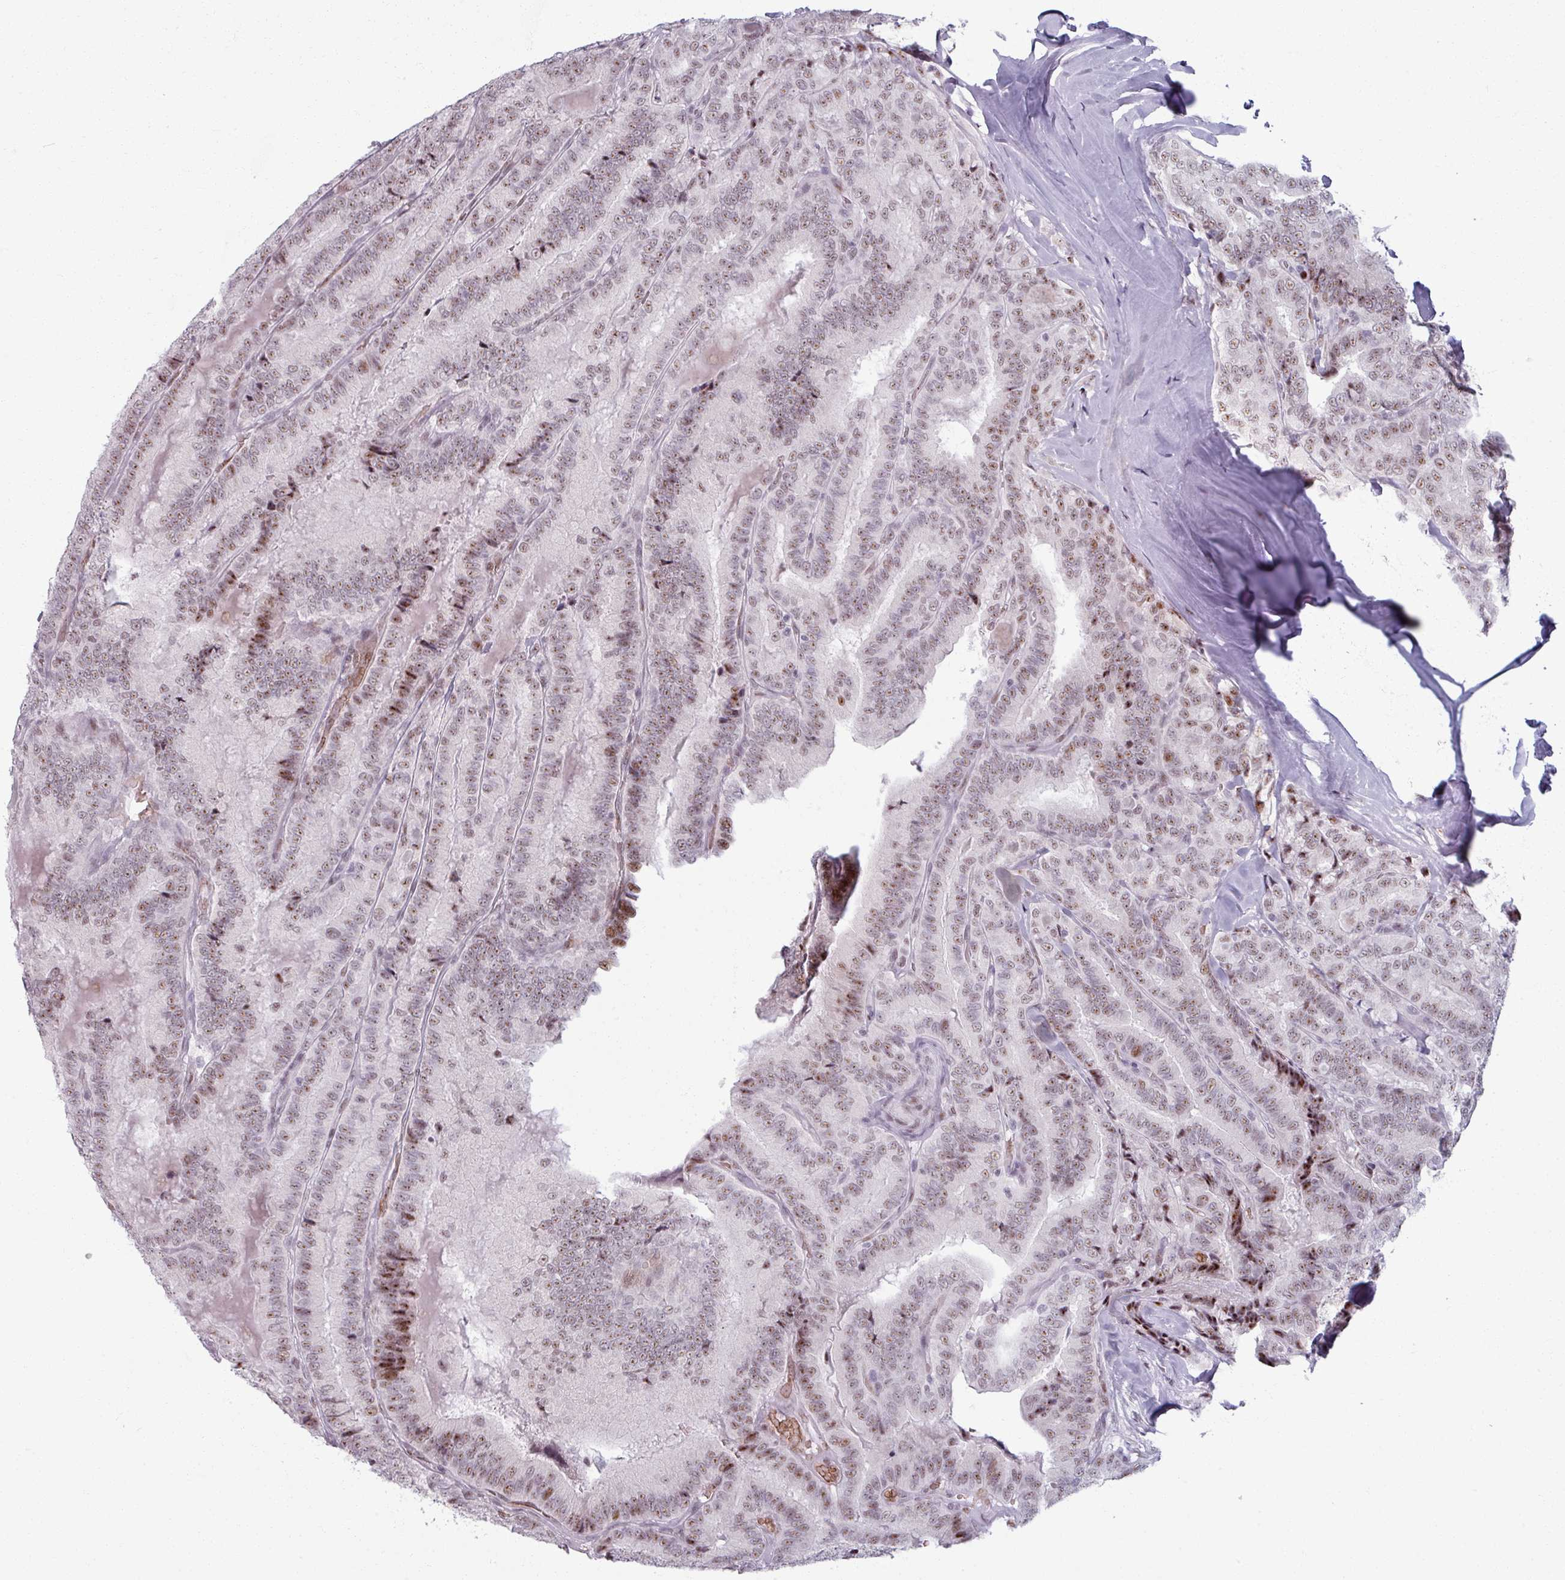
{"staining": {"intensity": "weak", "quantity": ">75%", "location": "nuclear"}, "tissue": "thyroid cancer", "cell_type": "Tumor cells", "image_type": "cancer", "snomed": [{"axis": "morphology", "description": "Papillary adenocarcinoma, NOS"}, {"axis": "topography", "description": "Thyroid gland"}], "caption": "IHC of thyroid papillary adenocarcinoma reveals low levels of weak nuclear positivity in approximately >75% of tumor cells.", "gene": "NCOR1", "patient": {"sex": "male", "age": 61}}